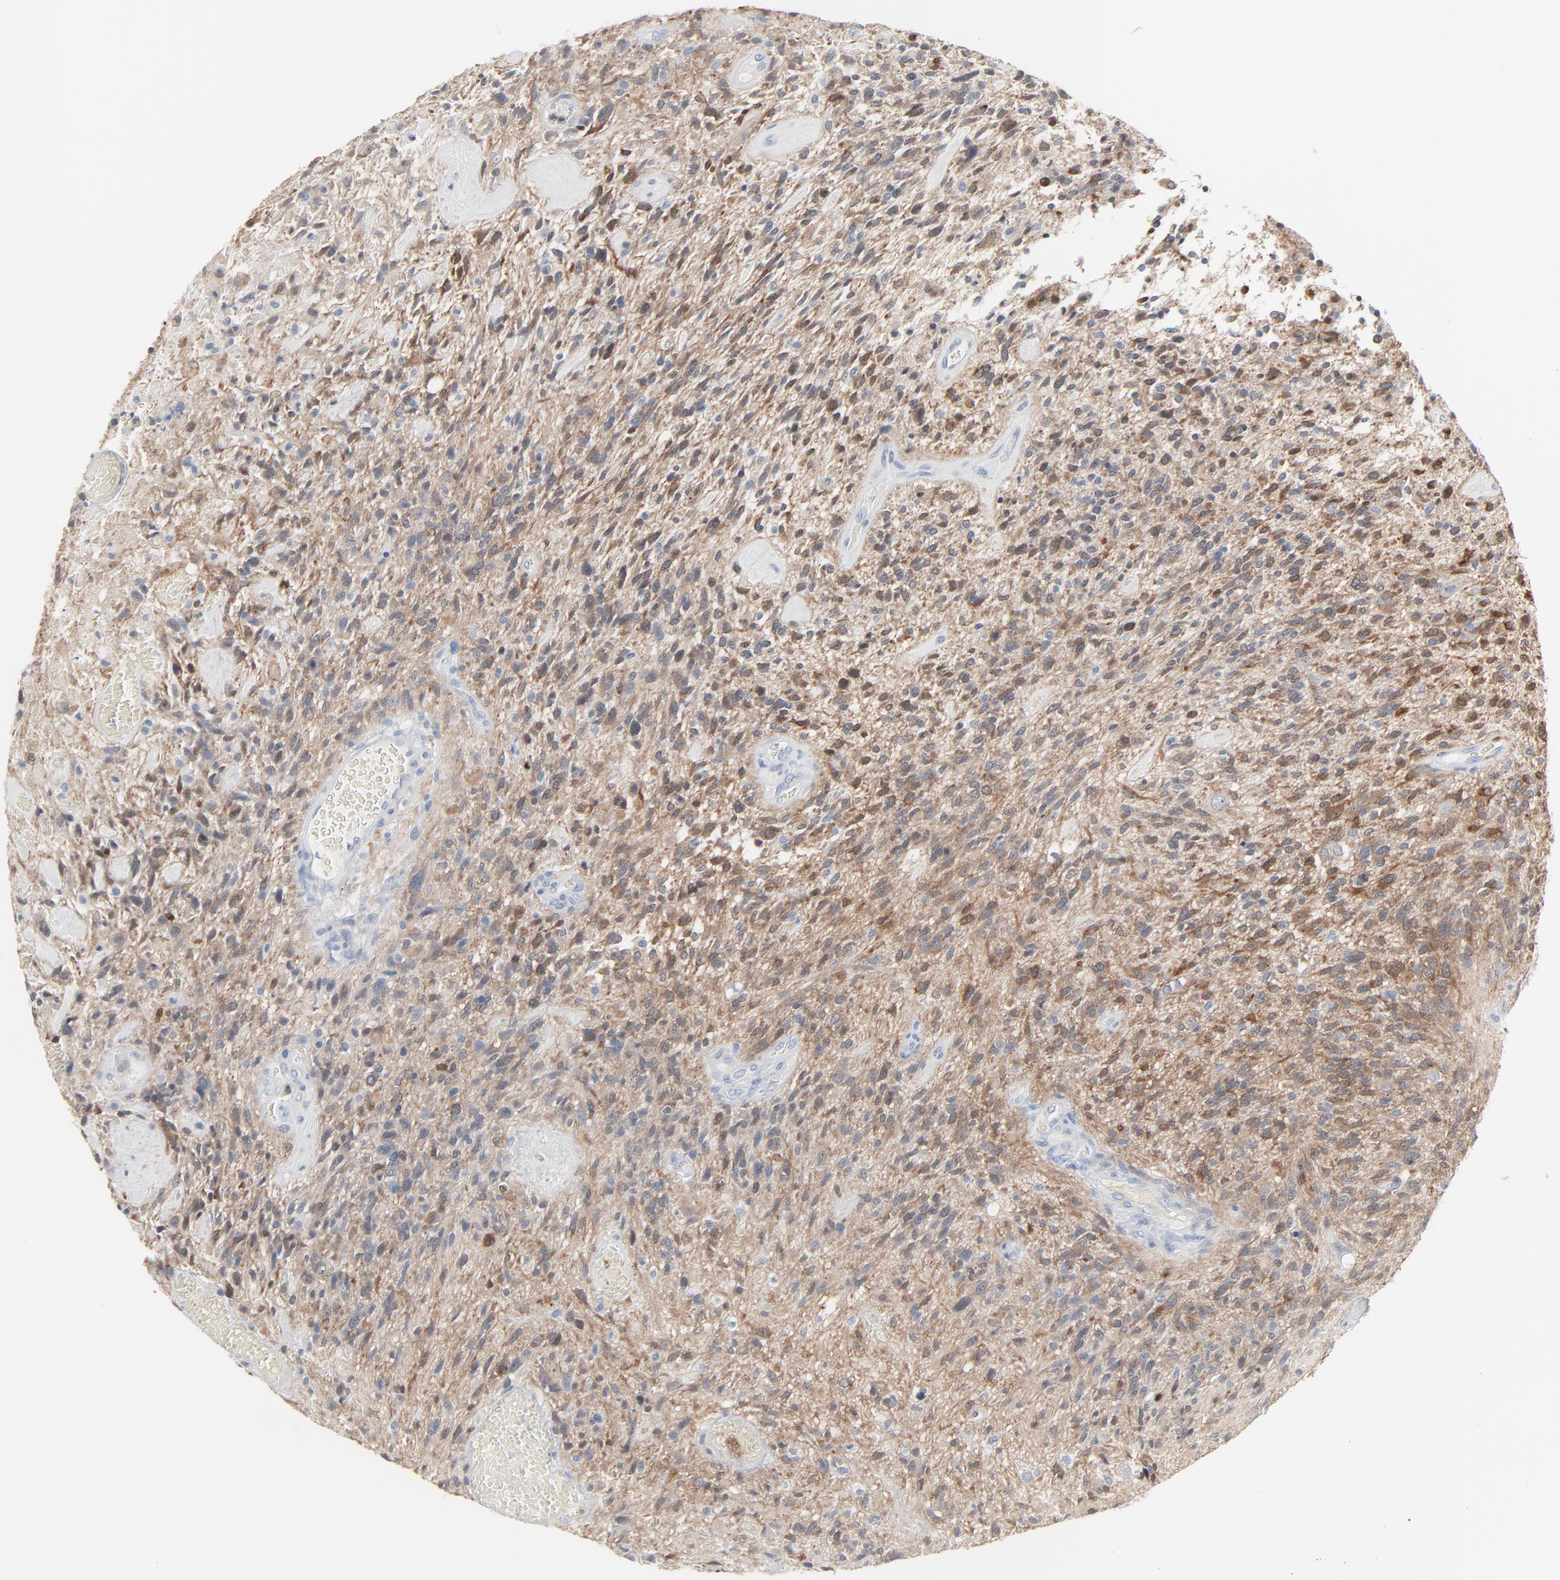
{"staining": {"intensity": "moderate", "quantity": "25%-75%", "location": "cytoplasmic/membranous,nuclear"}, "tissue": "glioma", "cell_type": "Tumor cells", "image_type": "cancer", "snomed": [{"axis": "morphology", "description": "Normal tissue, NOS"}, {"axis": "morphology", "description": "Glioma, malignant, High grade"}, {"axis": "topography", "description": "Cerebral cortex"}], "caption": "Immunohistochemistry of high-grade glioma (malignant) exhibits medium levels of moderate cytoplasmic/membranous and nuclear staining in about 25%-75% of tumor cells. The staining is performed using DAB brown chromogen to label protein expression. The nuclei are counter-stained blue using hematoxylin.", "gene": "PHGDH", "patient": {"sex": "male", "age": 75}}